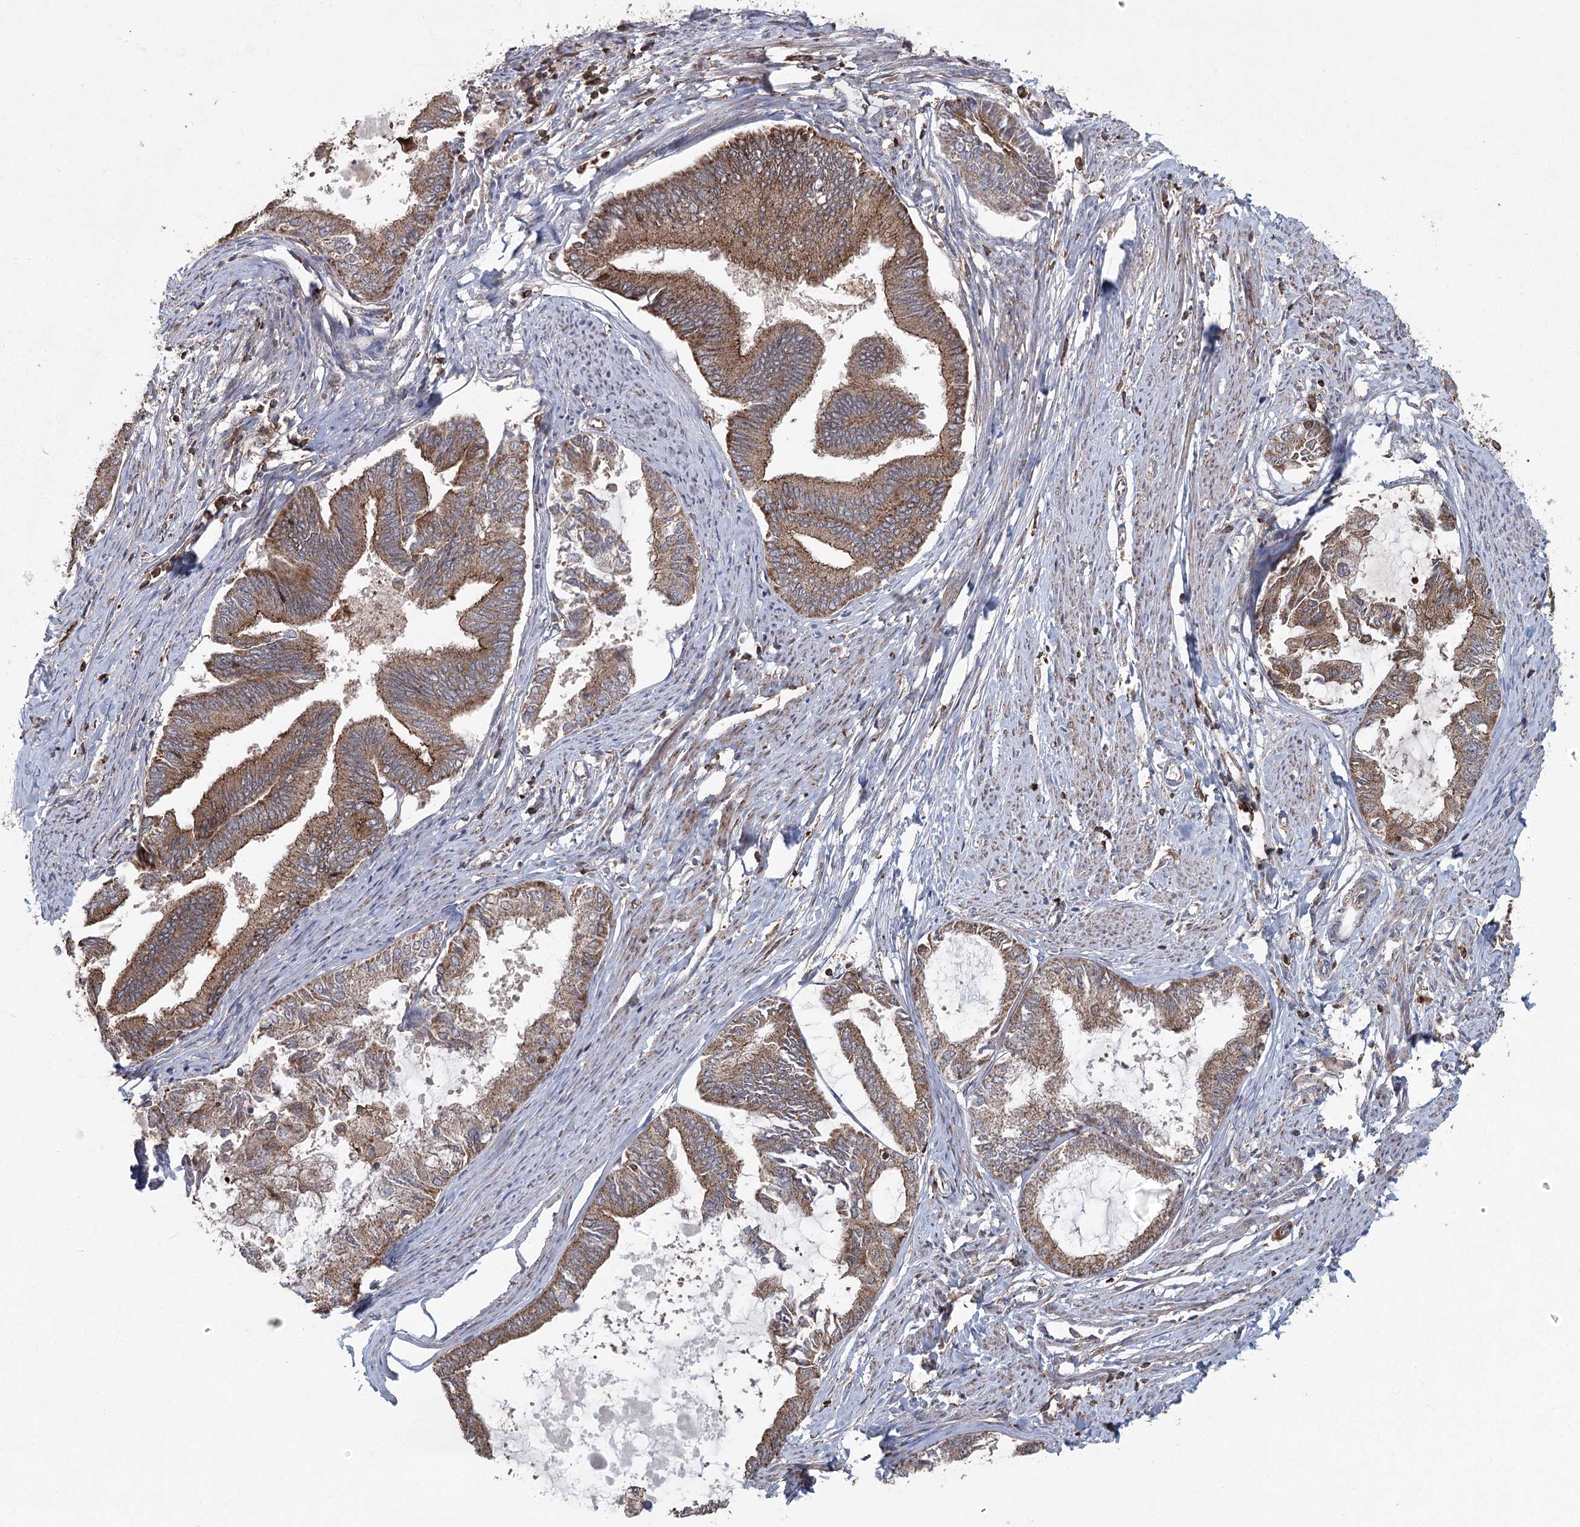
{"staining": {"intensity": "moderate", "quantity": ">75%", "location": "cytoplasmic/membranous"}, "tissue": "endometrial cancer", "cell_type": "Tumor cells", "image_type": "cancer", "snomed": [{"axis": "morphology", "description": "Adenocarcinoma, NOS"}, {"axis": "topography", "description": "Endometrium"}], "caption": "Immunohistochemical staining of human endometrial adenocarcinoma demonstrates medium levels of moderate cytoplasmic/membranous positivity in approximately >75% of tumor cells.", "gene": "PLEKHA7", "patient": {"sex": "female", "age": 86}}